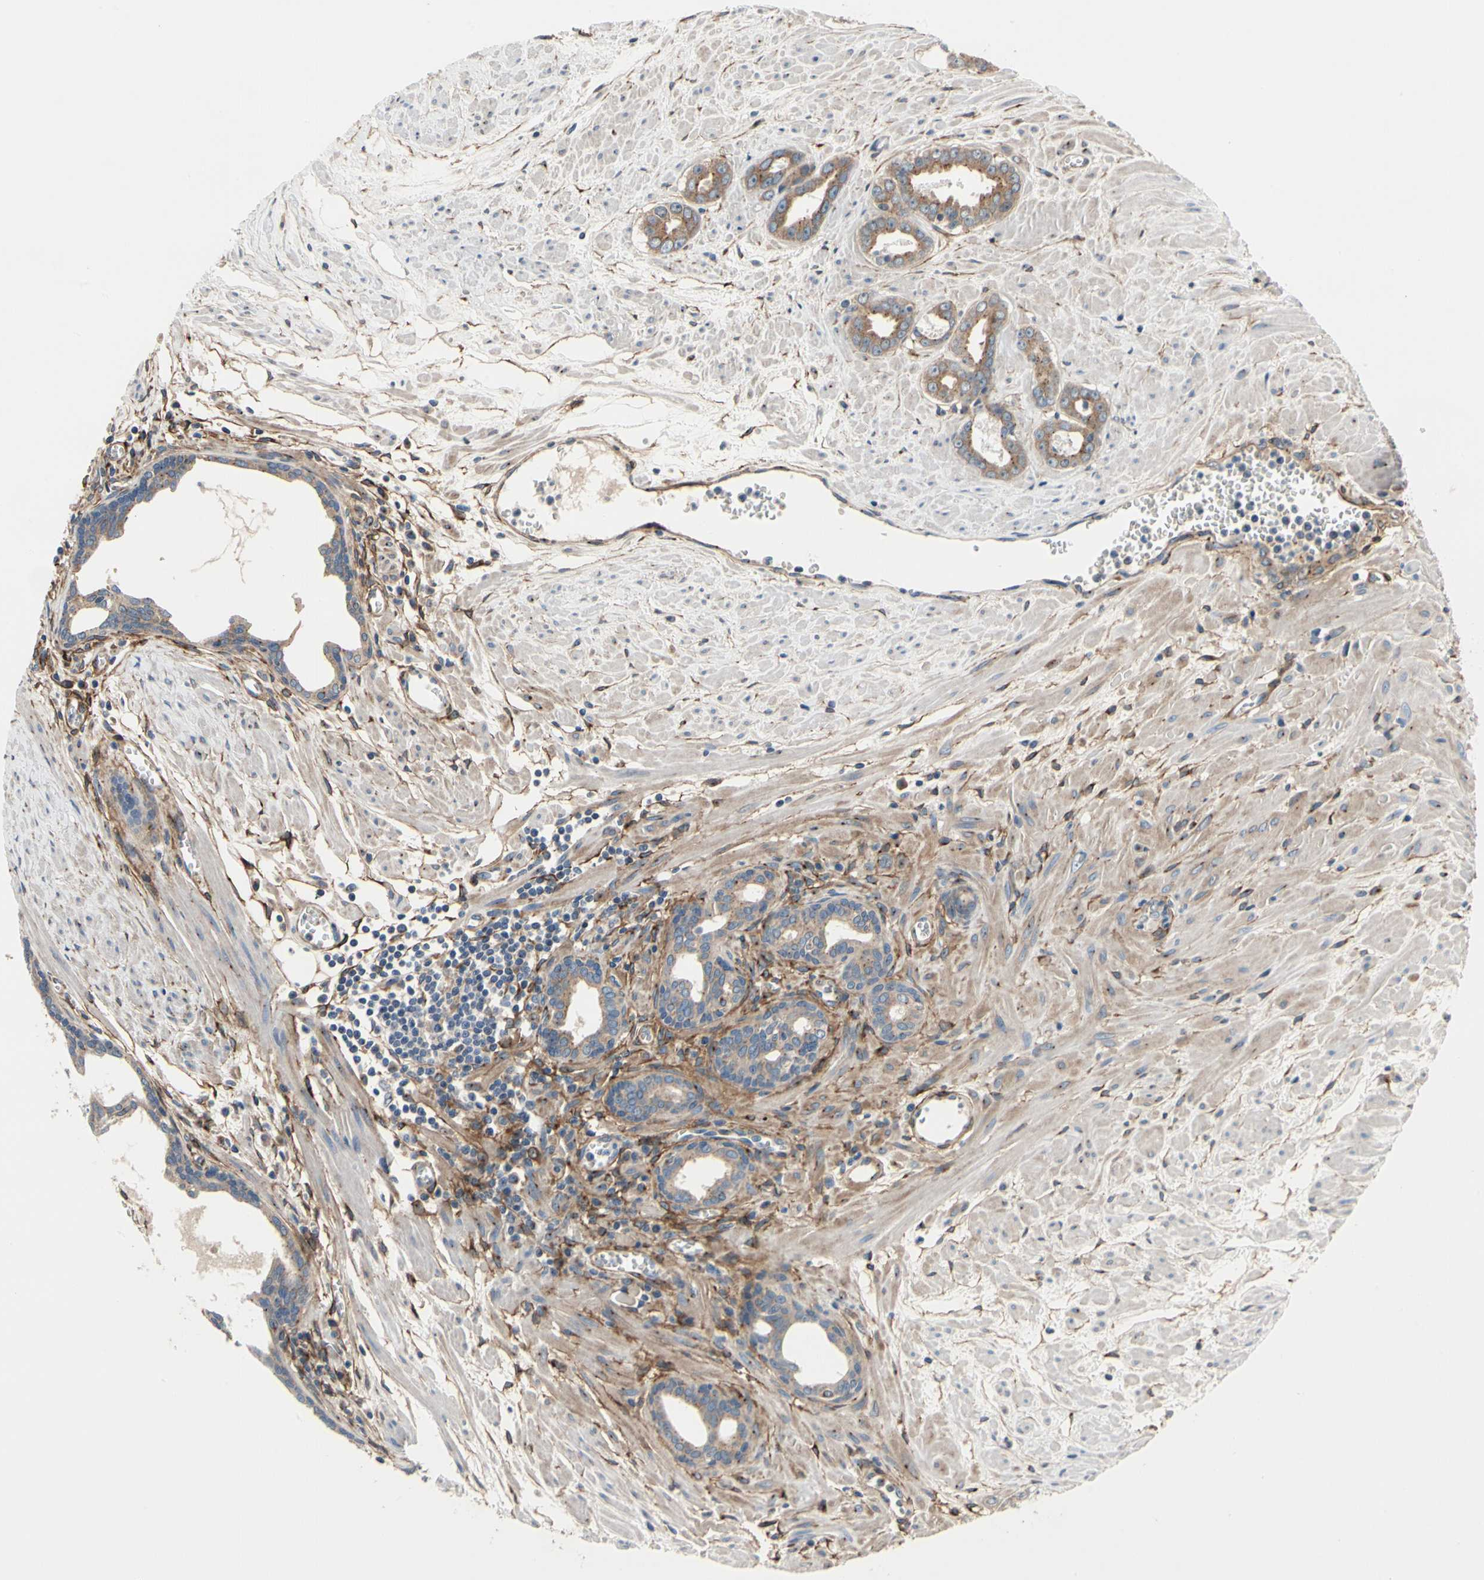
{"staining": {"intensity": "moderate", "quantity": ">75%", "location": "cytoplasmic/membranous"}, "tissue": "prostate cancer", "cell_type": "Tumor cells", "image_type": "cancer", "snomed": [{"axis": "morphology", "description": "Adenocarcinoma, Low grade"}, {"axis": "topography", "description": "Prostate"}], "caption": "Immunohistochemistry (IHC) histopathology image of neoplastic tissue: human low-grade adenocarcinoma (prostate) stained using immunohistochemistry exhibits medium levels of moderate protein expression localized specifically in the cytoplasmic/membranous of tumor cells, appearing as a cytoplasmic/membranous brown color.", "gene": "PRKAR2B", "patient": {"sex": "male", "age": 57}}